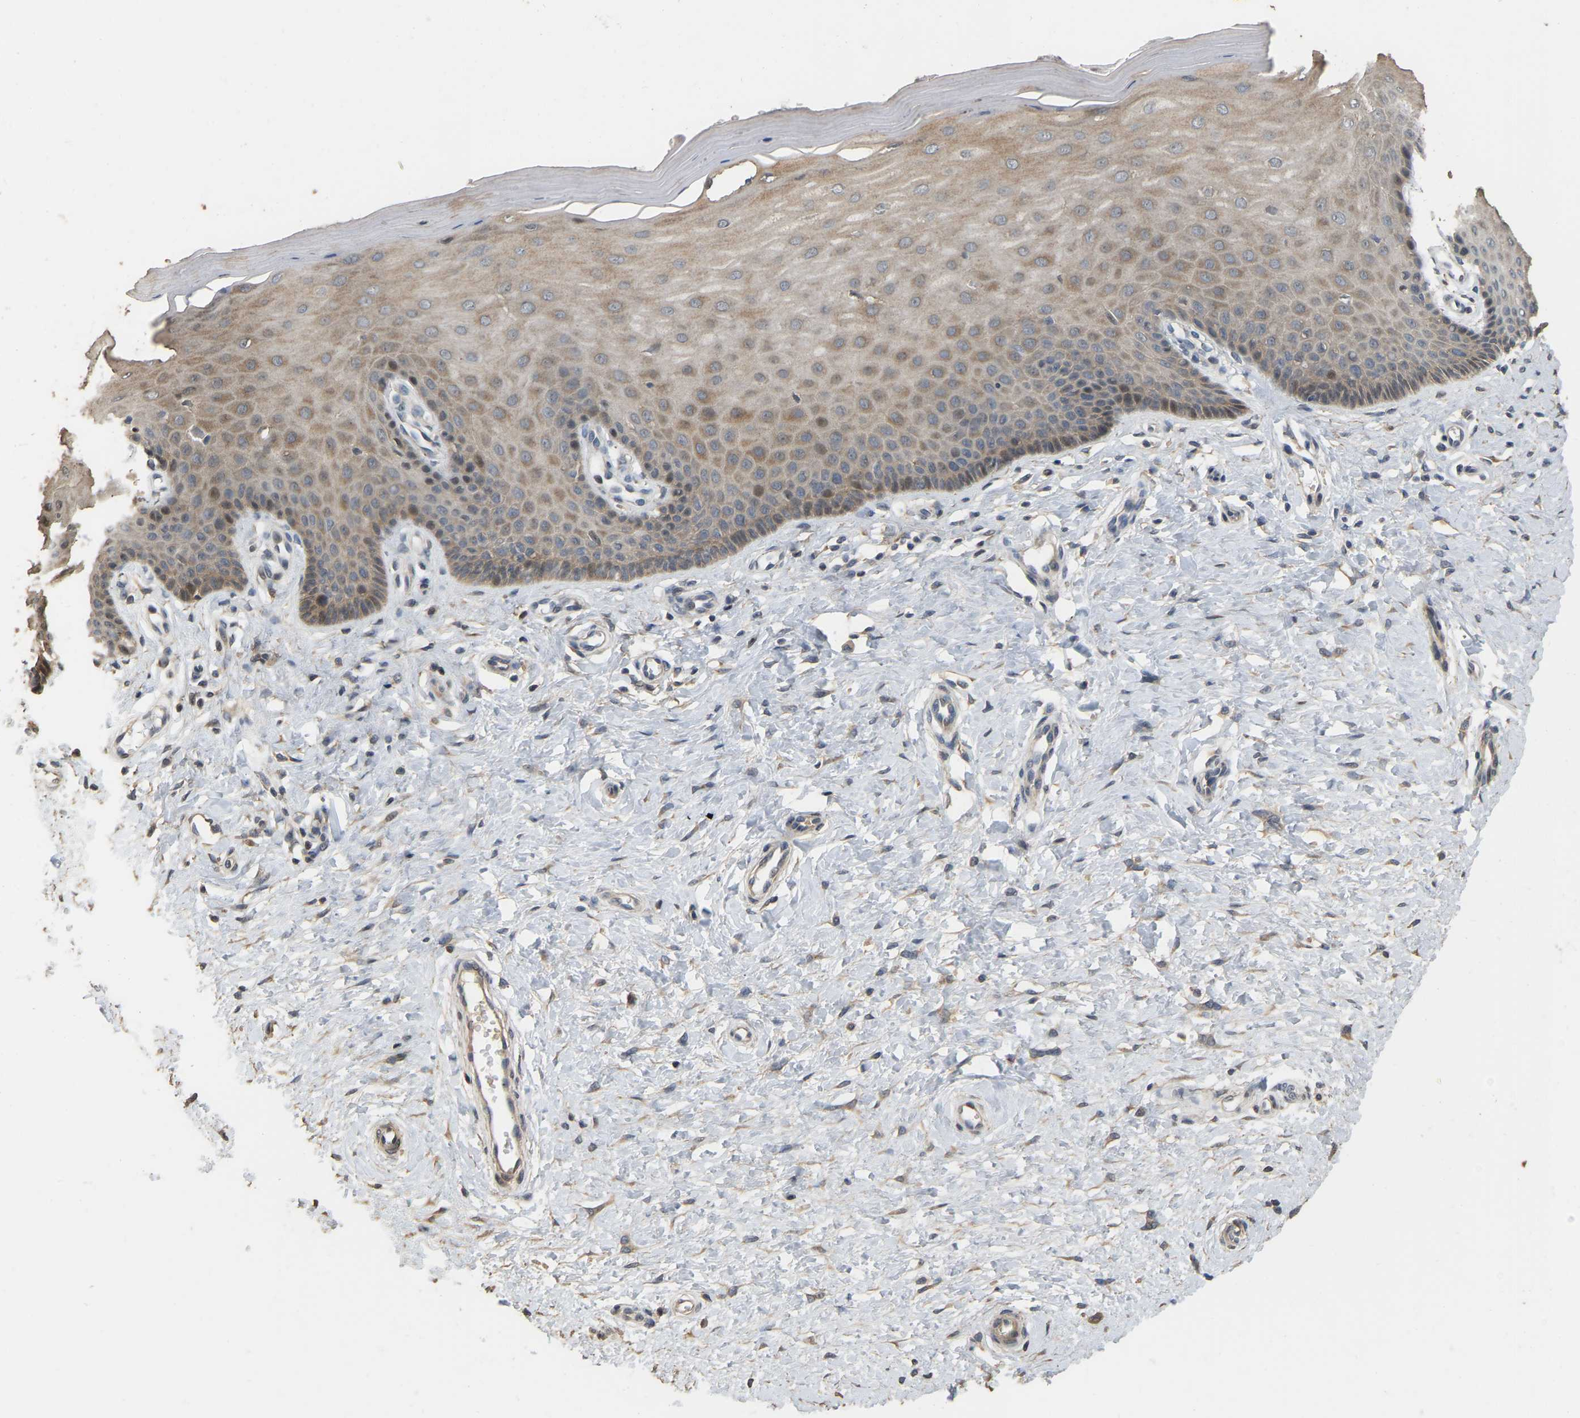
{"staining": {"intensity": "negative", "quantity": "none", "location": "none"}, "tissue": "cervix", "cell_type": "Glandular cells", "image_type": "normal", "snomed": [{"axis": "morphology", "description": "Normal tissue, NOS"}, {"axis": "topography", "description": "Cervix"}], "caption": "Protein analysis of unremarkable cervix exhibits no significant staining in glandular cells.", "gene": "NCS1", "patient": {"sex": "female", "age": 55}}